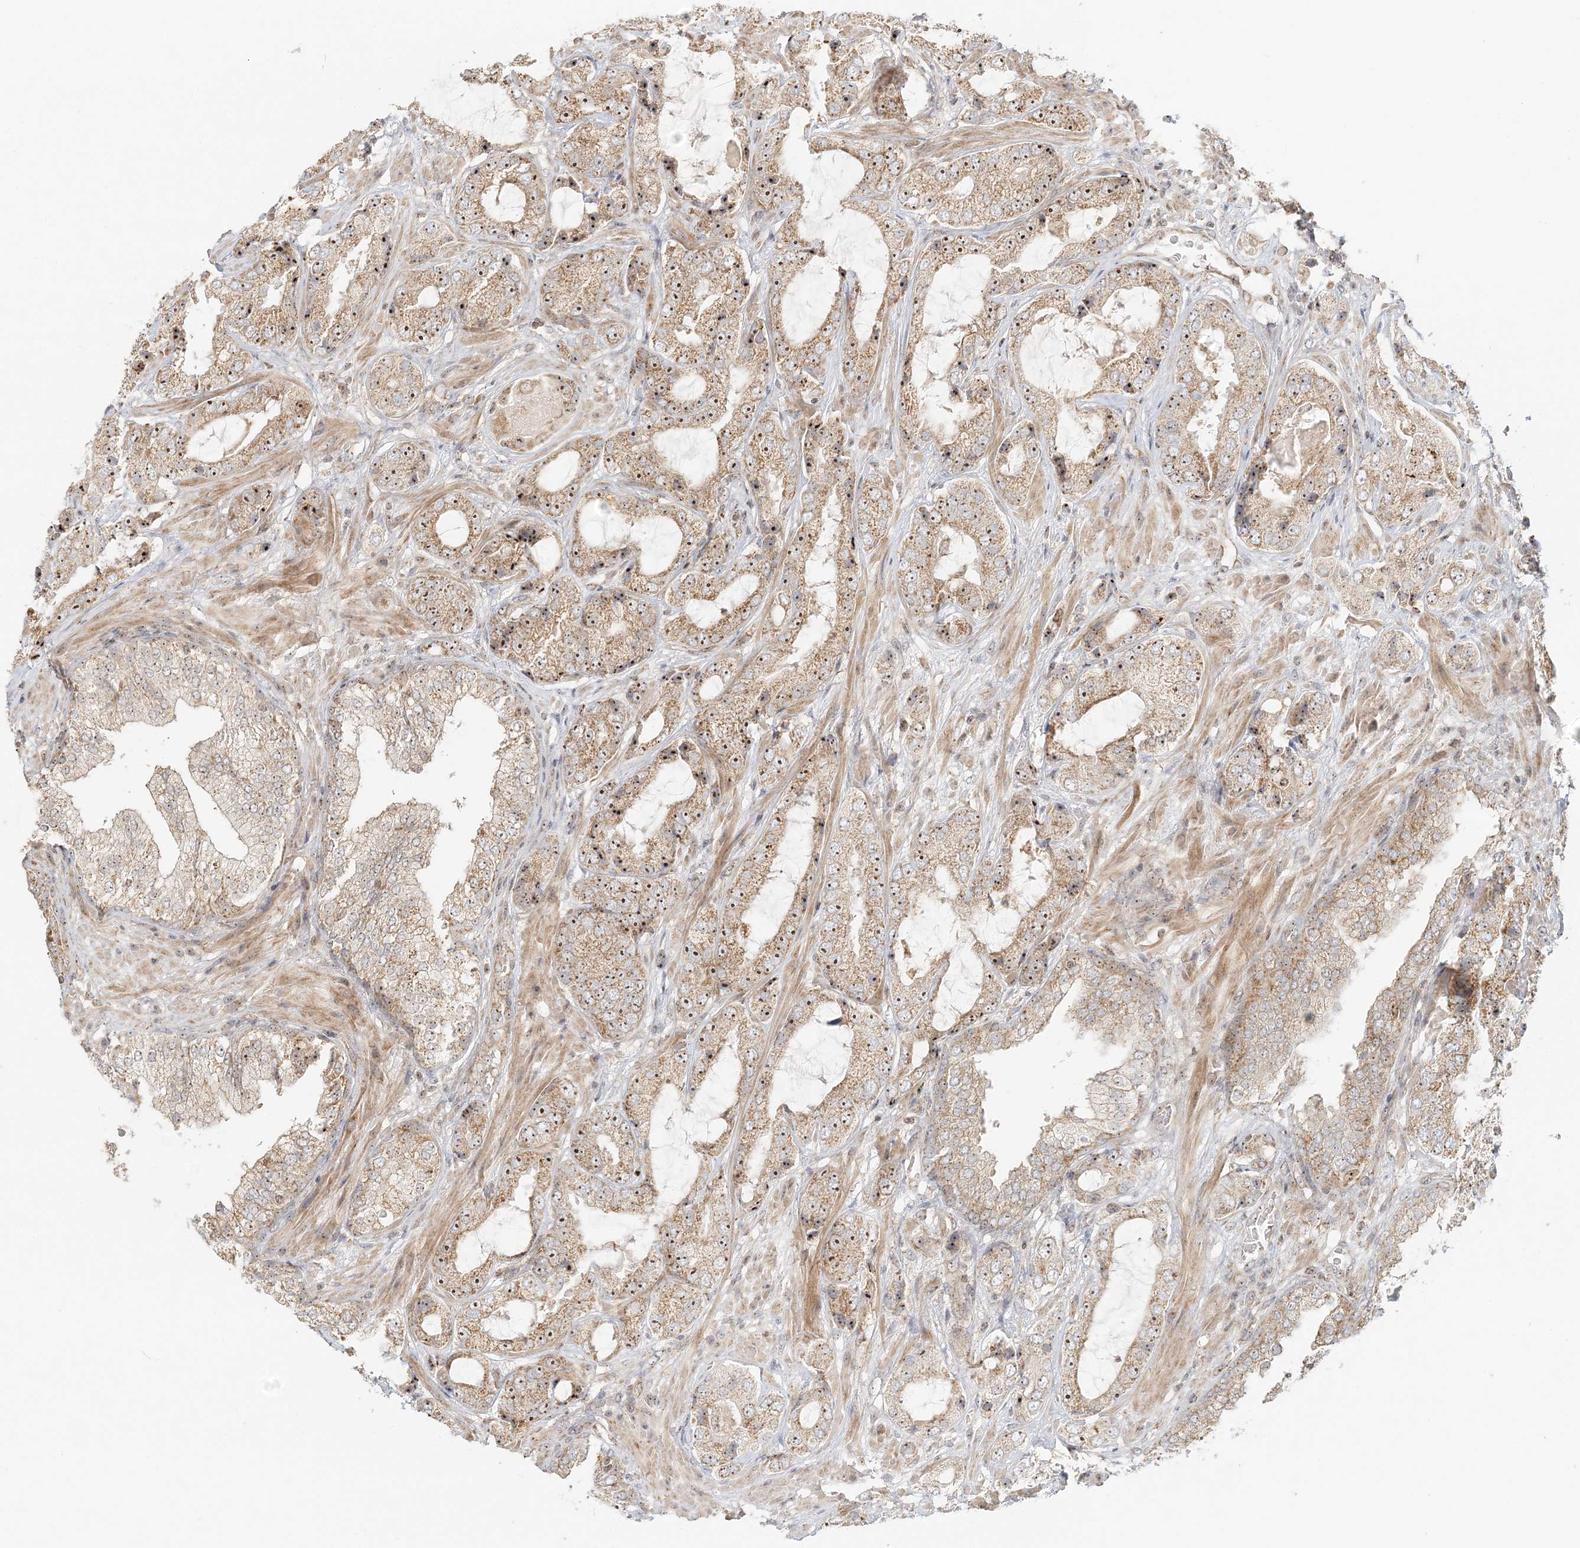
{"staining": {"intensity": "moderate", "quantity": ">75%", "location": "cytoplasmic/membranous,nuclear"}, "tissue": "prostate cancer", "cell_type": "Tumor cells", "image_type": "cancer", "snomed": [{"axis": "morphology", "description": "Normal tissue, NOS"}, {"axis": "morphology", "description": "Adenocarcinoma, High grade"}, {"axis": "topography", "description": "Prostate"}, {"axis": "topography", "description": "Peripheral nerve tissue"}], "caption": "The photomicrograph displays staining of prostate cancer (high-grade adenocarcinoma), revealing moderate cytoplasmic/membranous and nuclear protein staining (brown color) within tumor cells. The staining was performed using DAB (3,3'-diaminobenzidine) to visualize the protein expression in brown, while the nuclei were stained in blue with hematoxylin (Magnification: 20x).", "gene": "UBE2F", "patient": {"sex": "male", "age": 59}}